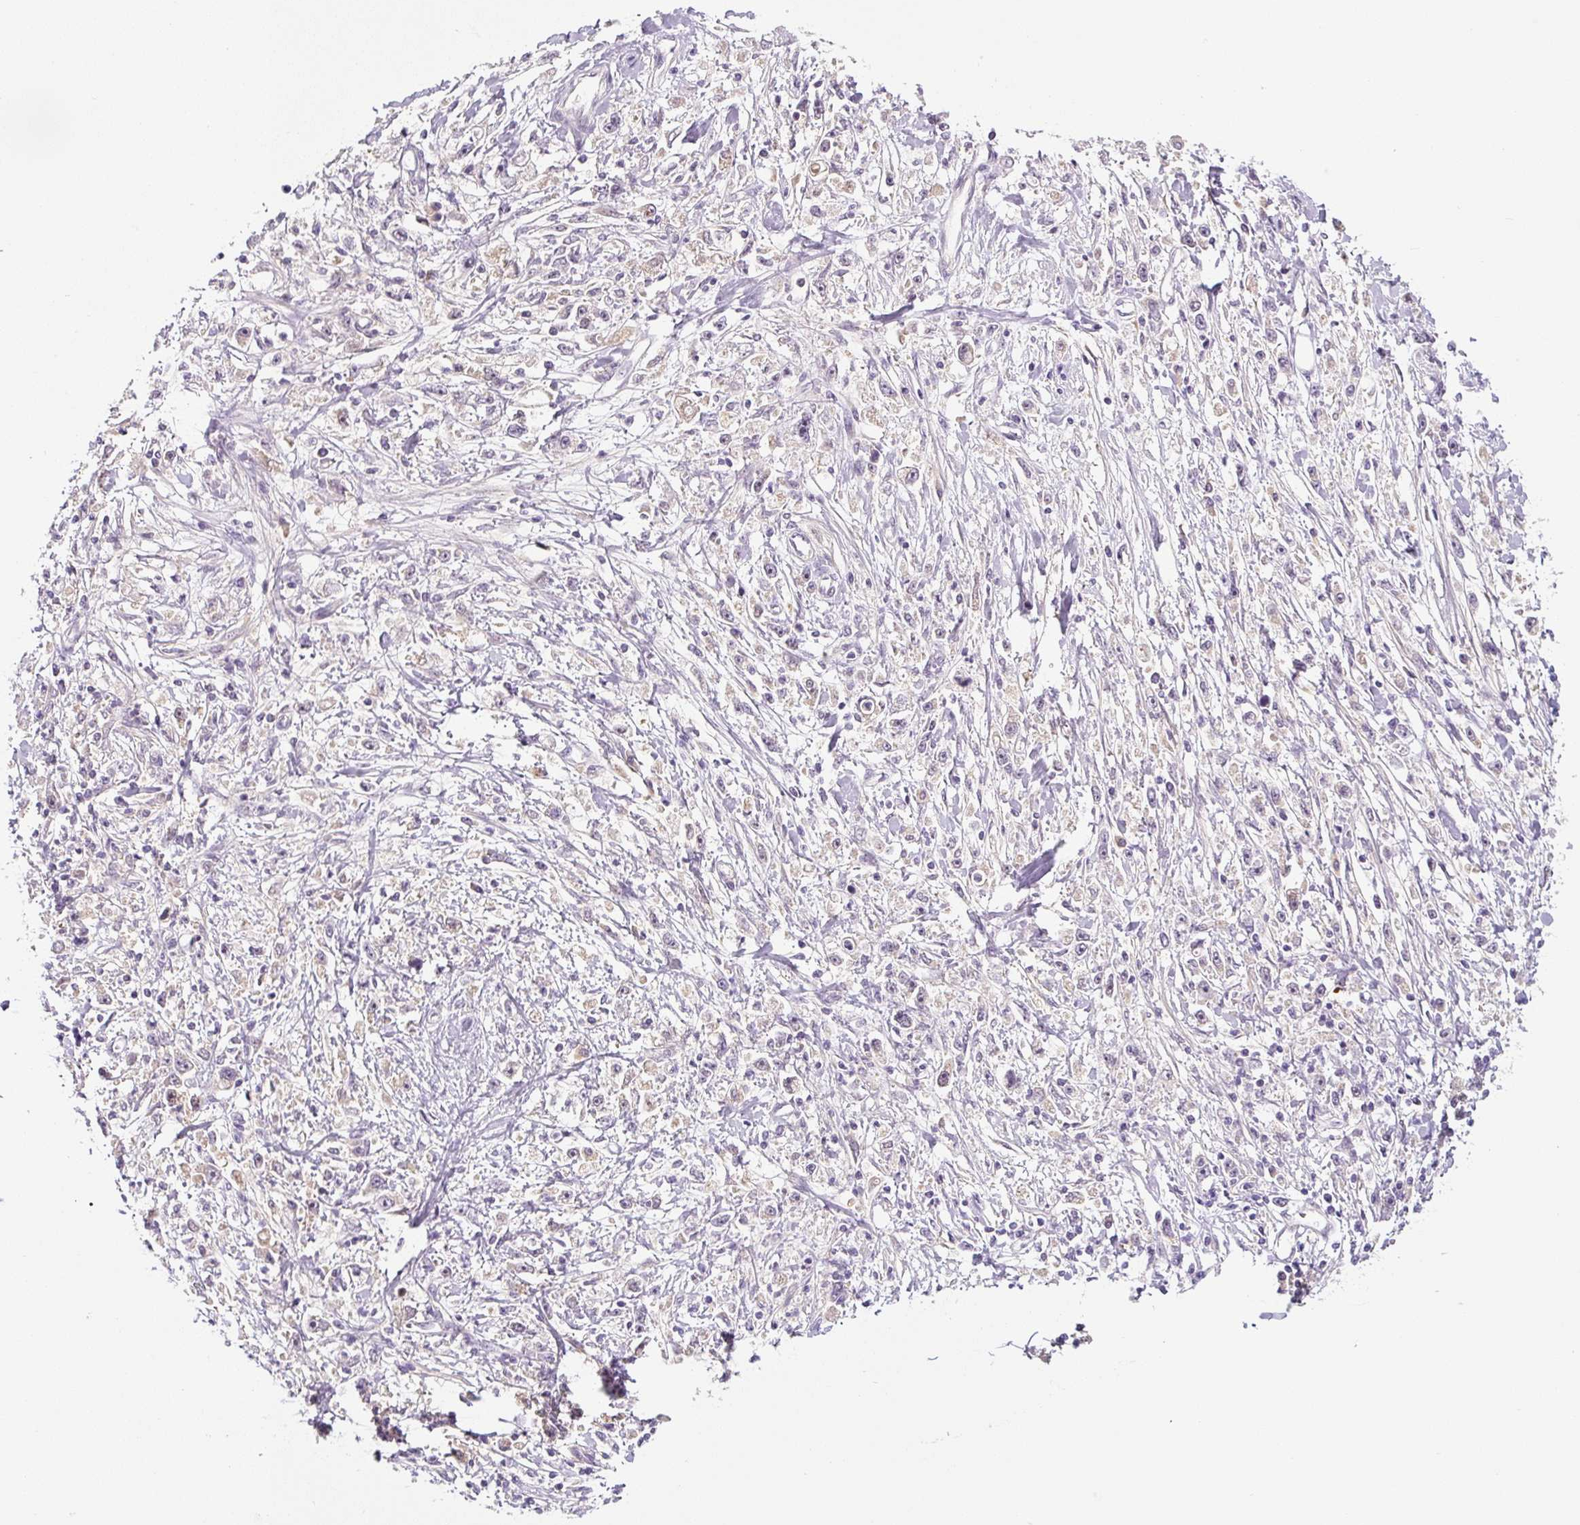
{"staining": {"intensity": "negative", "quantity": "none", "location": "none"}, "tissue": "stomach cancer", "cell_type": "Tumor cells", "image_type": "cancer", "snomed": [{"axis": "morphology", "description": "Adenocarcinoma, NOS"}, {"axis": "topography", "description": "Stomach"}], "caption": "This is an immunohistochemistry image of stomach adenocarcinoma. There is no staining in tumor cells.", "gene": "PRKAA2", "patient": {"sex": "female", "age": 59}}